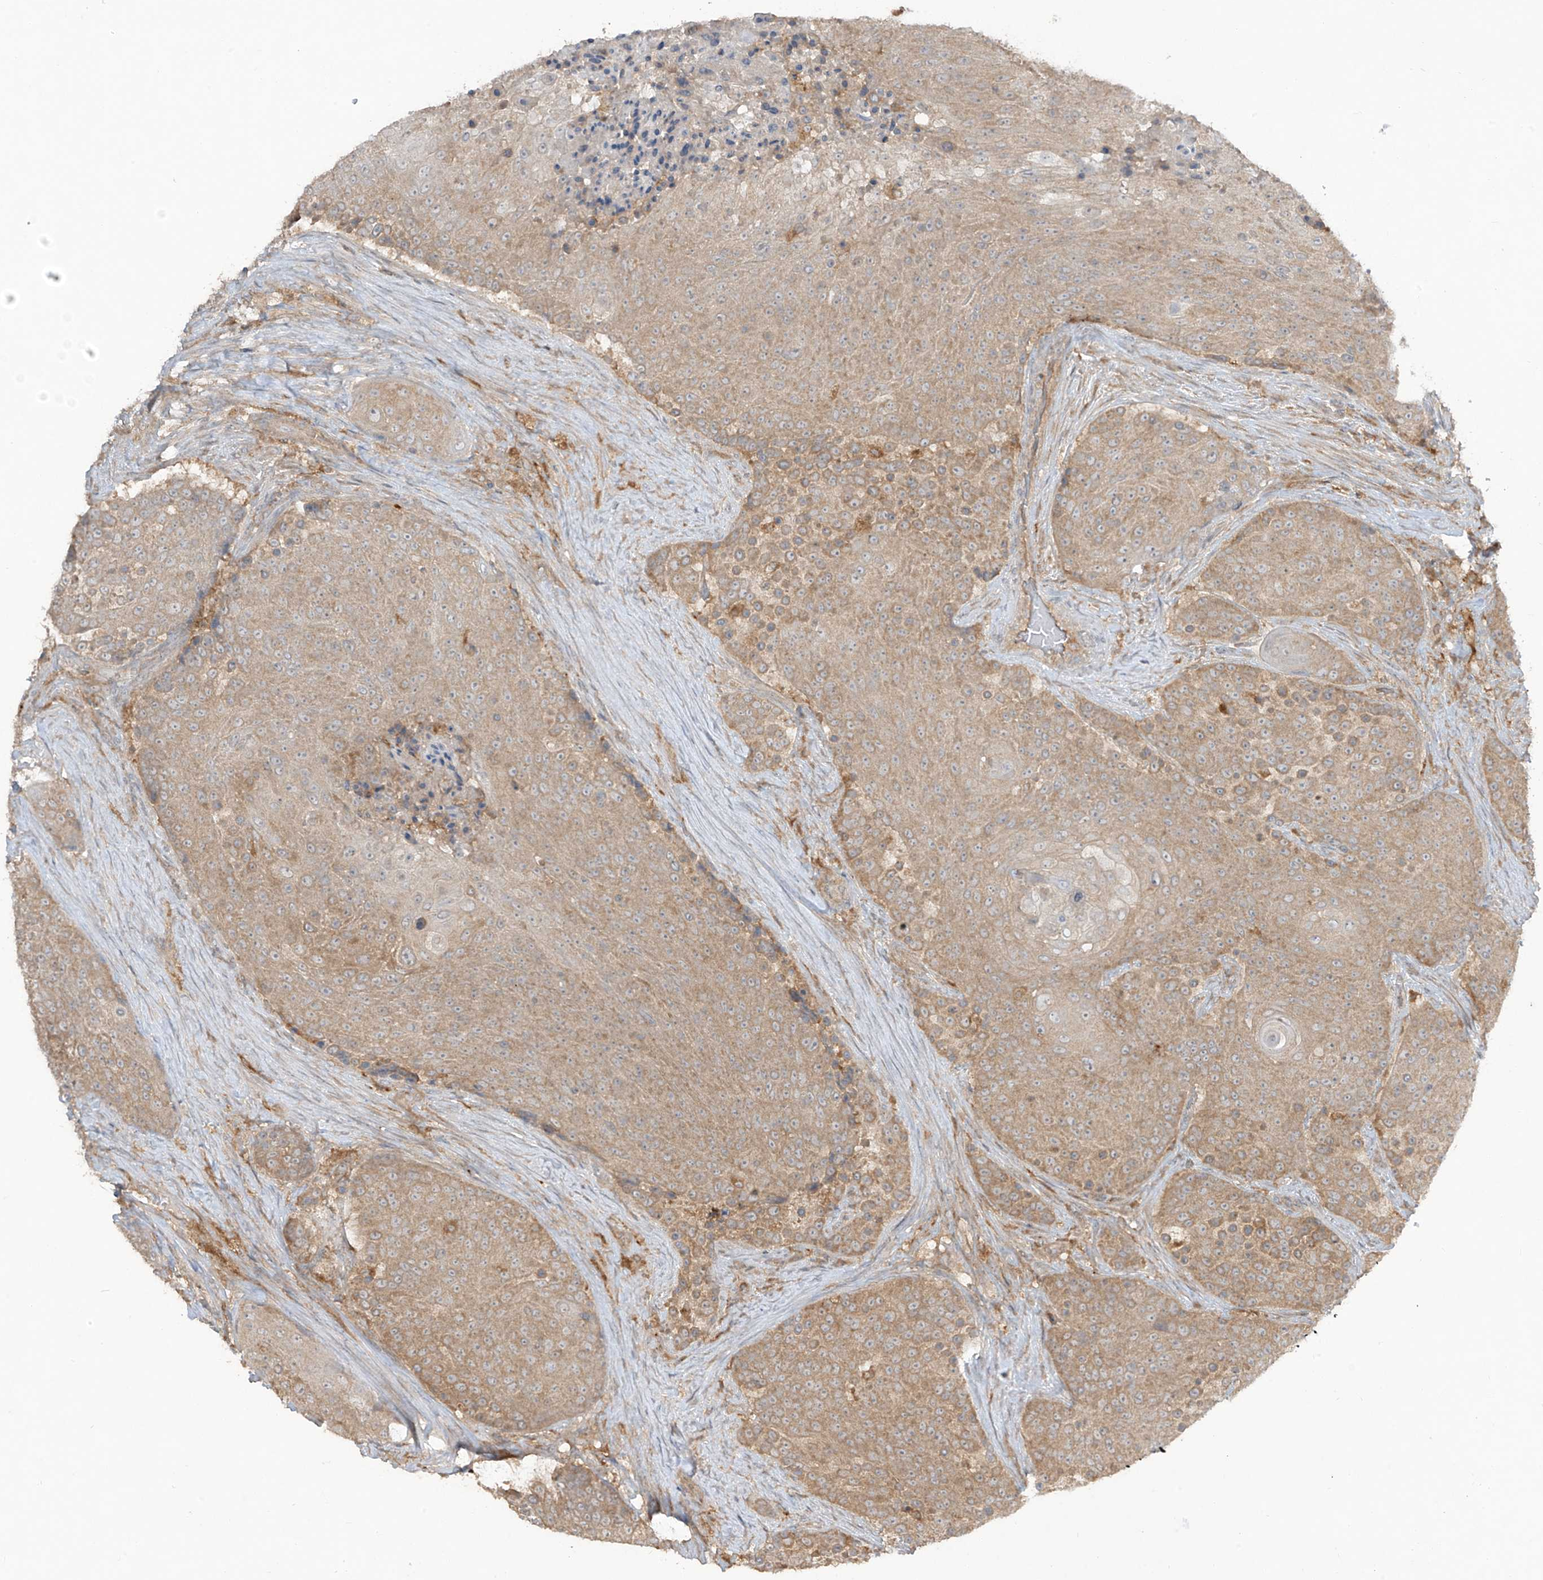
{"staining": {"intensity": "moderate", "quantity": ">75%", "location": "cytoplasmic/membranous"}, "tissue": "urothelial cancer", "cell_type": "Tumor cells", "image_type": "cancer", "snomed": [{"axis": "morphology", "description": "Urothelial carcinoma, High grade"}, {"axis": "topography", "description": "Urinary bladder"}], "caption": "There is medium levels of moderate cytoplasmic/membranous expression in tumor cells of urothelial carcinoma (high-grade), as demonstrated by immunohistochemical staining (brown color).", "gene": "LDAH", "patient": {"sex": "female", "age": 63}}